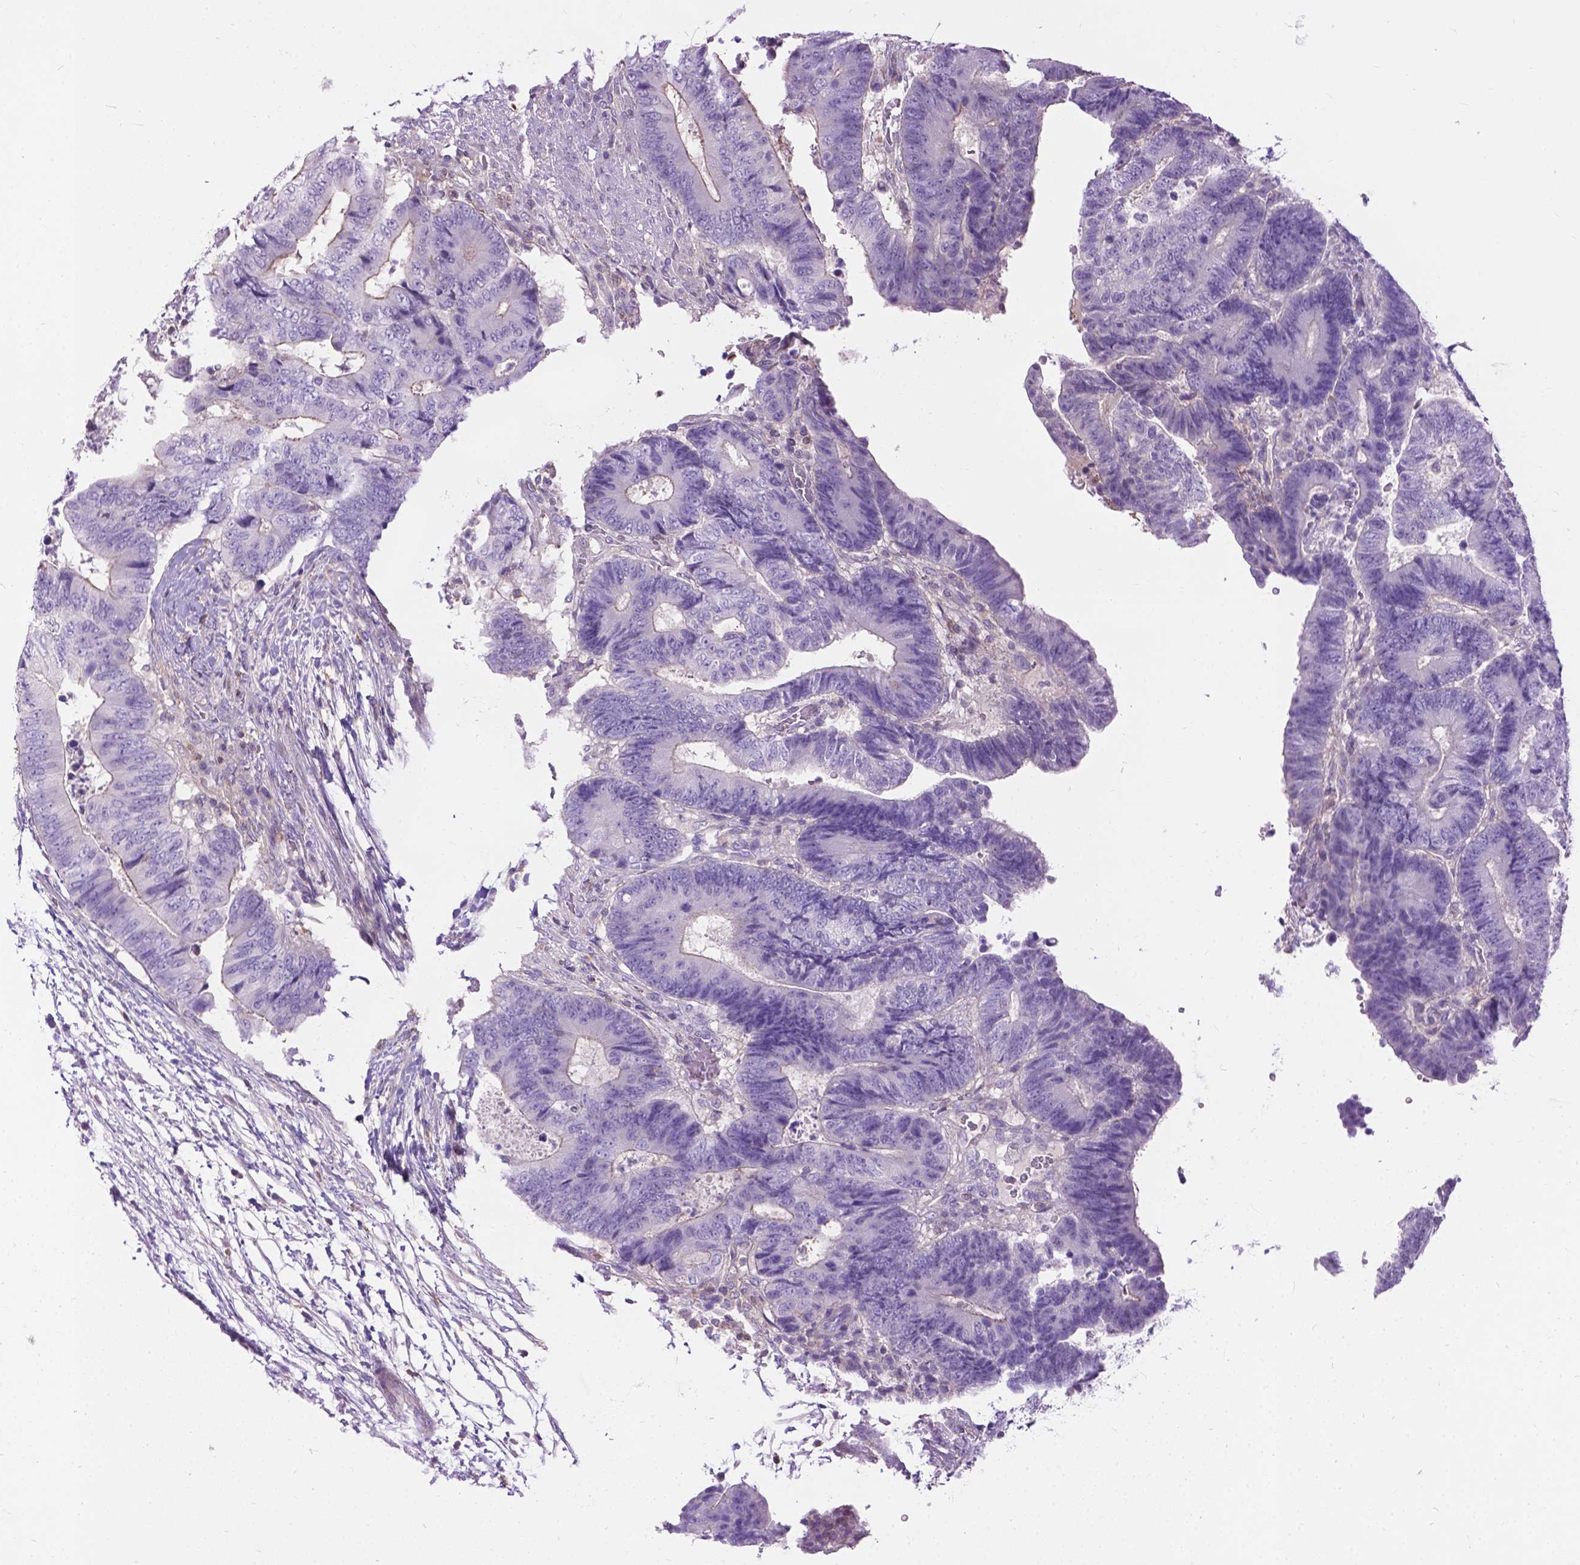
{"staining": {"intensity": "negative", "quantity": "none", "location": "none"}, "tissue": "colorectal cancer", "cell_type": "Tumor cells", "image_type": "cancer", "snomed": [{"axis": "morphology", "description": "Adenocarcinoma, NOS"}, {"axis": "topography", "description": "Colon"}], "caption": "There is no significant staining in tumor cells of colorectal cancer (adenocarcinoma).", "gene": "JAK3", "patient": {"sex": "female", "age": 48}}